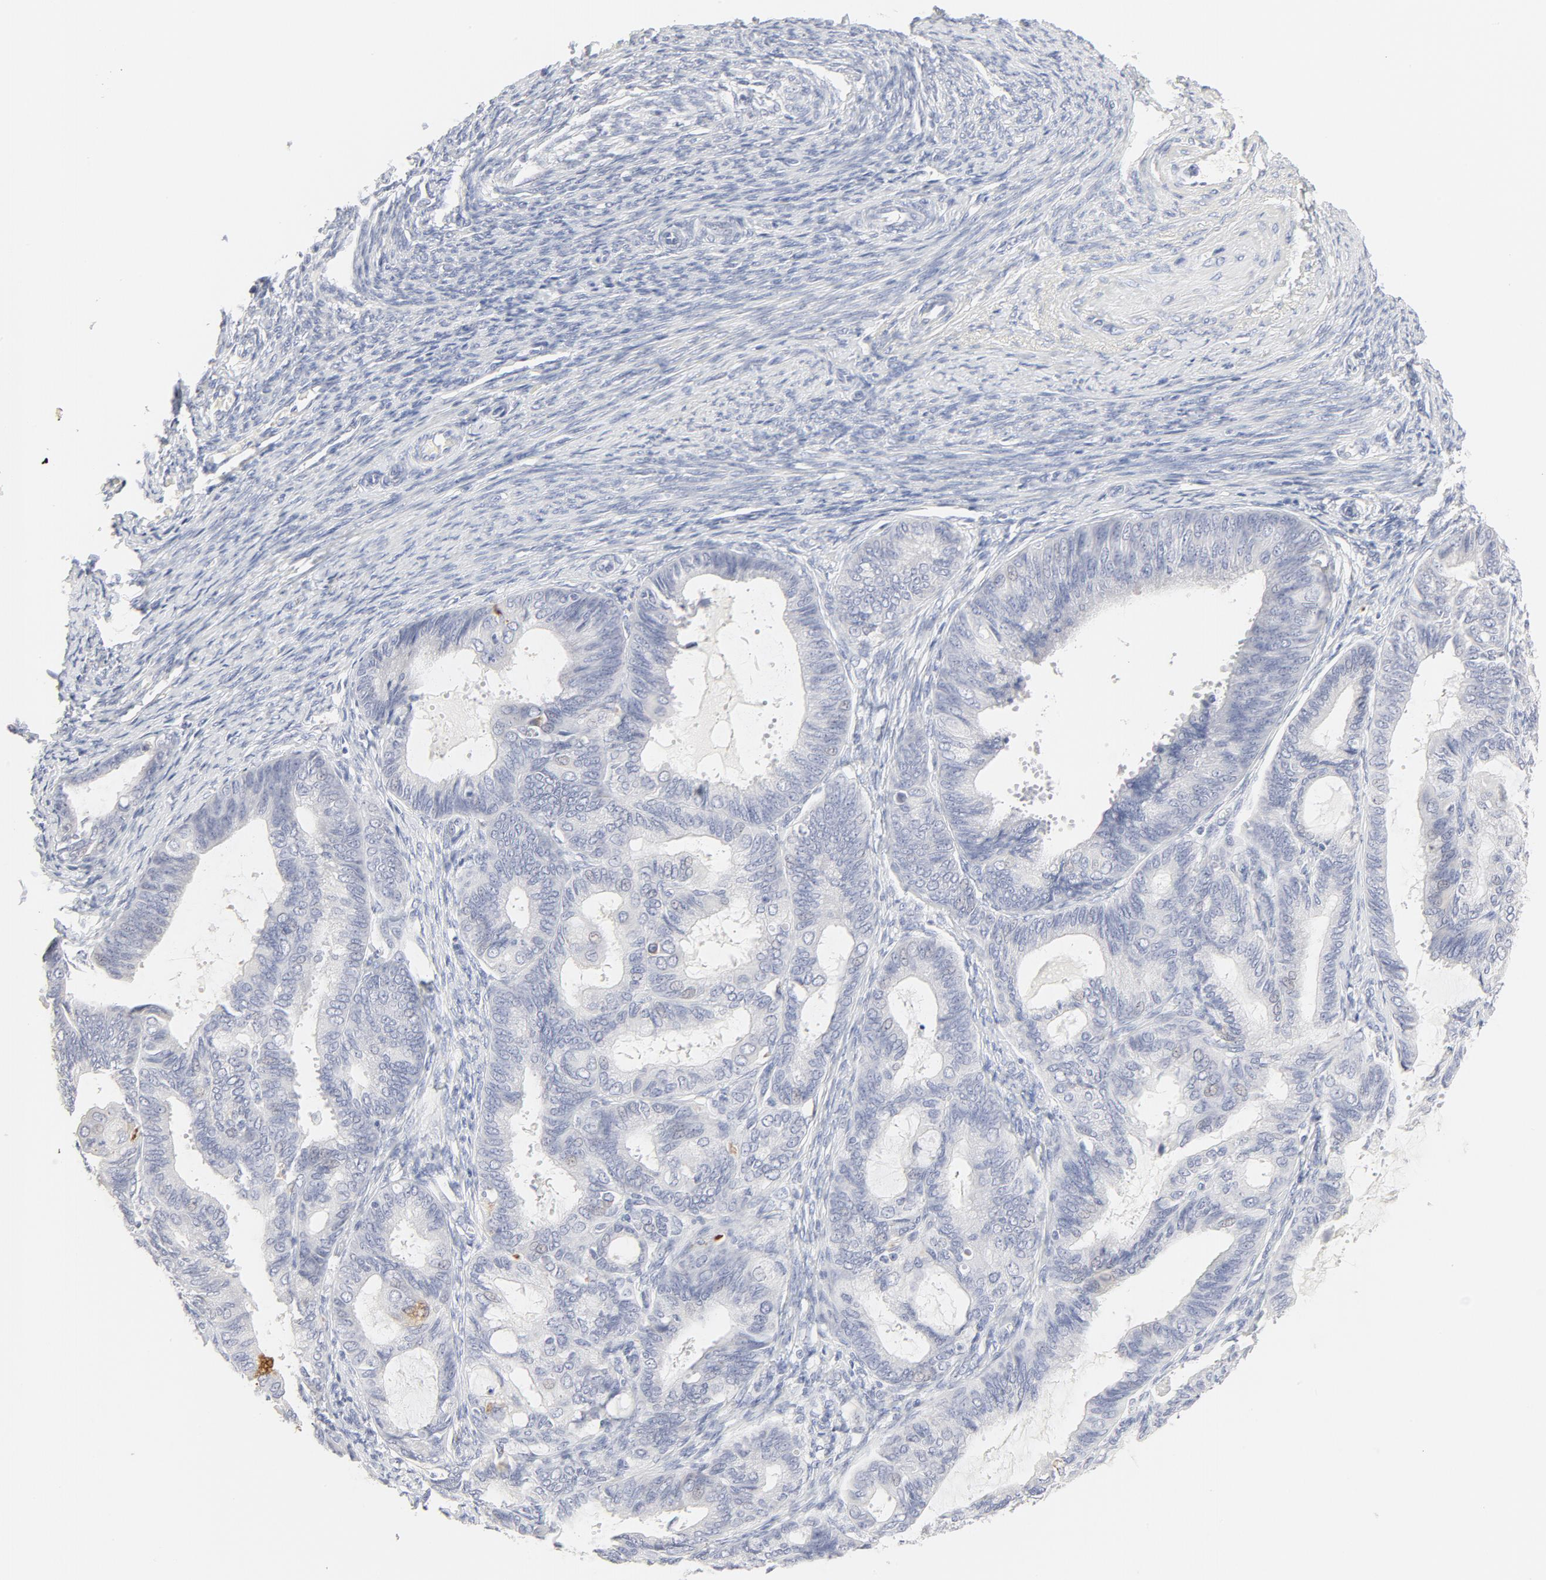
{"staining": {"intensity": "moderate", "quantity": "<25%", "location": "cytoplasmic/membranous"}, "tissue": "endometrial cancer", "cell_type": "Tumor cells", "image_type": "cancer", "snomed": [{"axis": "morphology", "description": "Adenocarcinoma, NOS"}, {"axis": "topography", "description": "Endometrium"}], "caption": "Endometrial cancer tissue exhibits moderate cytoplasmic/membranous expression in about <25% of tumor cells Immunohistochemistry (ihc) stains the protein in brown and the nuclei are stained blue.", "gene": "FCGBP", "patient": {"sex": "female", "age": 63}}